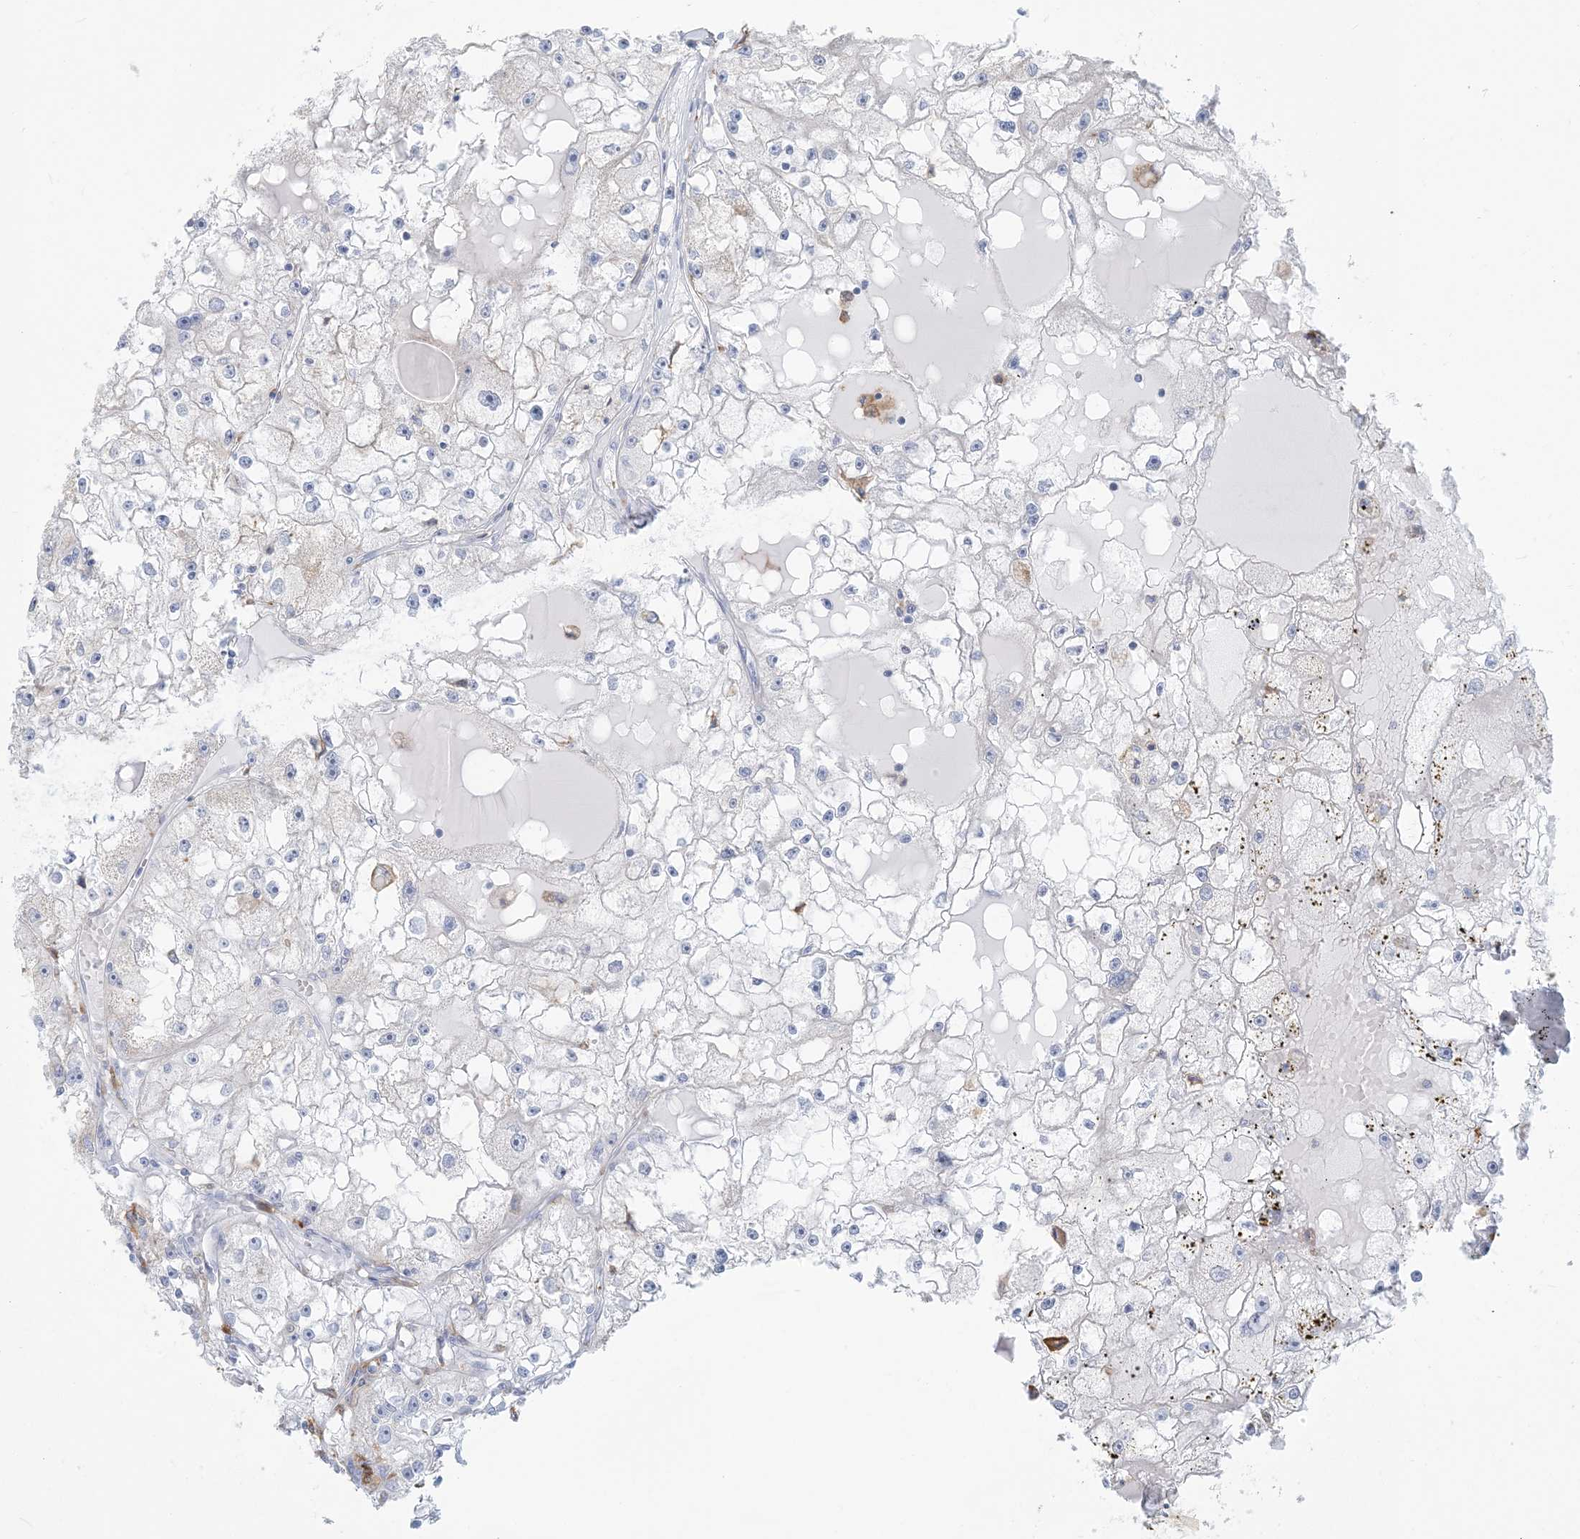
{"staining": {"intensity": "negative", "quantity": "none", "location": "none"}, "tissue": "renal cancer", "cell_type": "Tumor cells", "image_type": "cancer", "snomed": [{"axis": "morphology", "description": "Adenocarcinoma, NOS"}, {"axis": "topography", "description": "Kidney"}], "caption": "Protein analysis of renal cancer demonstrates no significant expression in tumor cells.", "gene": "HLA-DRB1", "patient": {"sex": "male", "age": 56}}